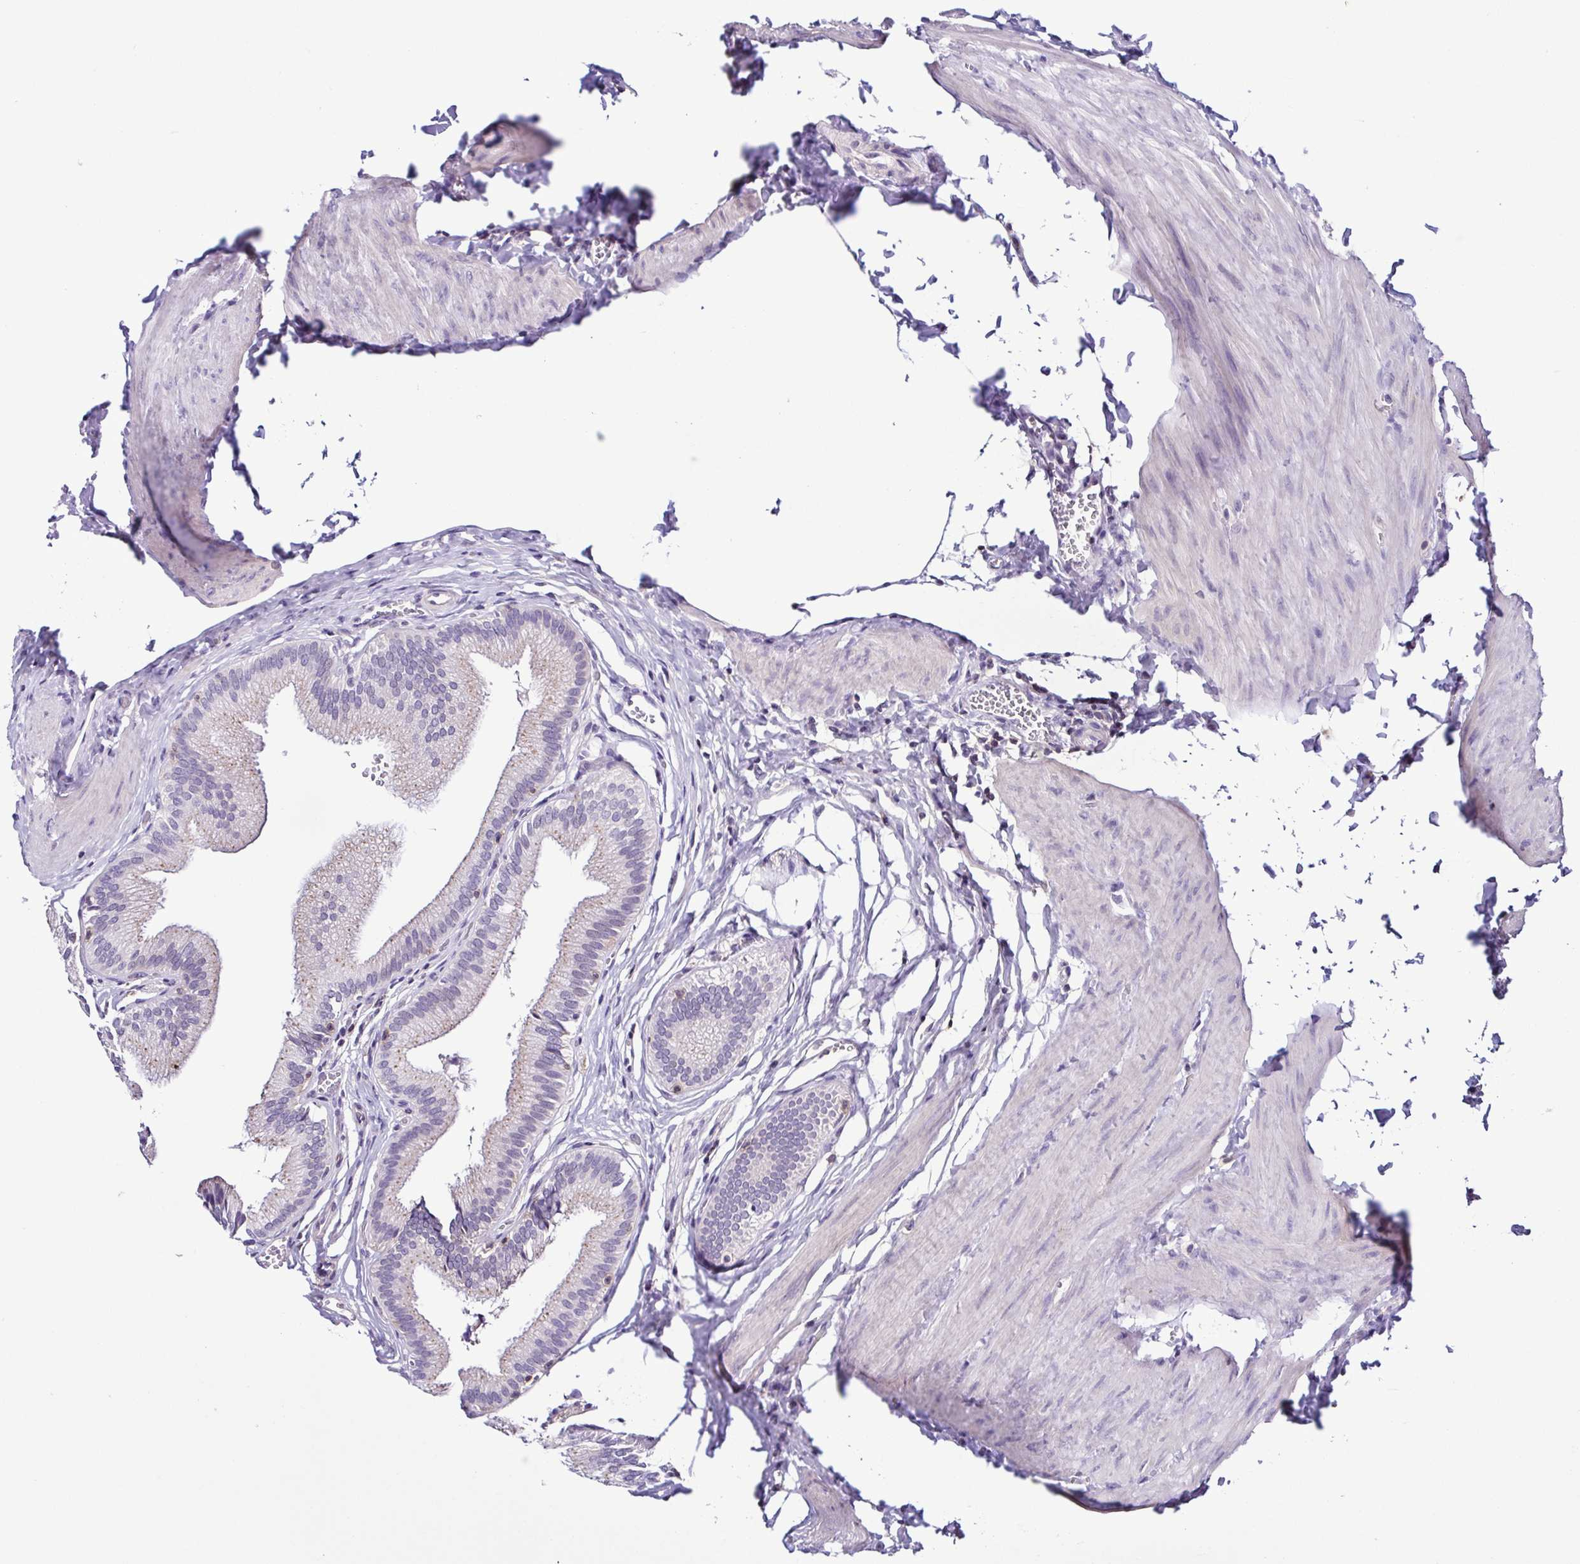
{"staining": {"intensity": "negative", "quantity": "none", "location": "none"}, "tissue": "gallbladder", "cell_type": "Glandular cells", "image_type": "normal", "snomed": [{"axis": "morphology", "description": "Normal tissue, NOS"}, {"axis": "topography", "description": "Gallbladder"}, {"axis": "topography", "description": "Peripheral nerve tissue"}], "caption": "Immunohistochemistry (IHC) of normal gallbladder demonstrates no staining in glandular cells. (Stains: DAB immunohistochemistry (IHC) with hematoxylin counter stain, Microscopy: brightfield microscopy at high magnification).", "gene": "TNNT2", "patient": {"sex": "male", "age": 17}}